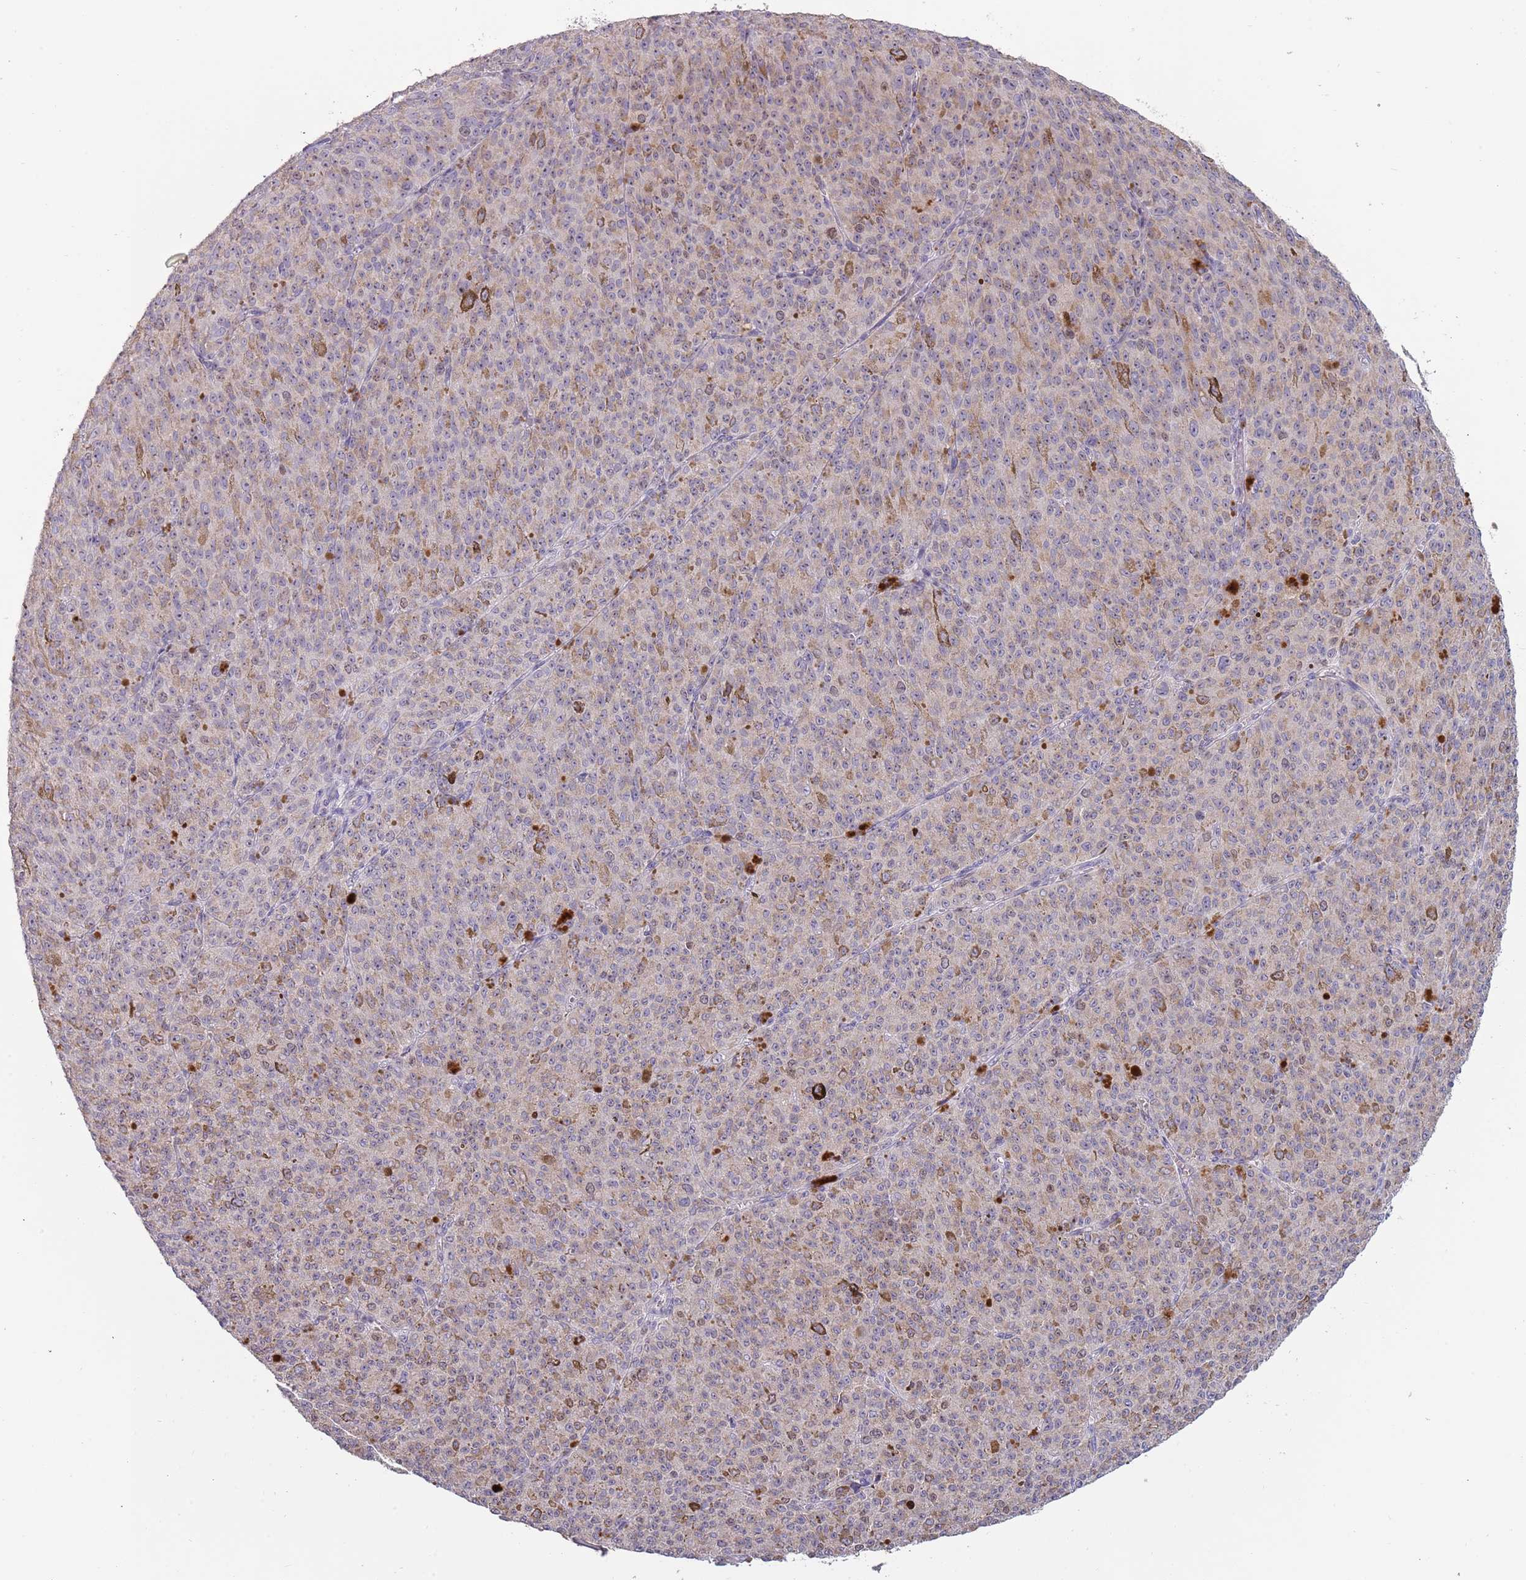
{"staining": {"intensity": "weak", "quantity": "<25%", "location": "cytoplasmic/membranous"}, "tissue": "melanoma", "cell_type": "Tumor cells", "image_type": "cancer", "snomed": [{"axis": "morphology", "description": "Malignant melanoma, NOS"}, {"axis": "topography", "description": "Skin"}], "caption": "A micrograph of malignant melanoma stained for a protein shows no brown staining in tumor cells.", "gene": "SYS1", "patient": {"sex": "female", "age": 52}}